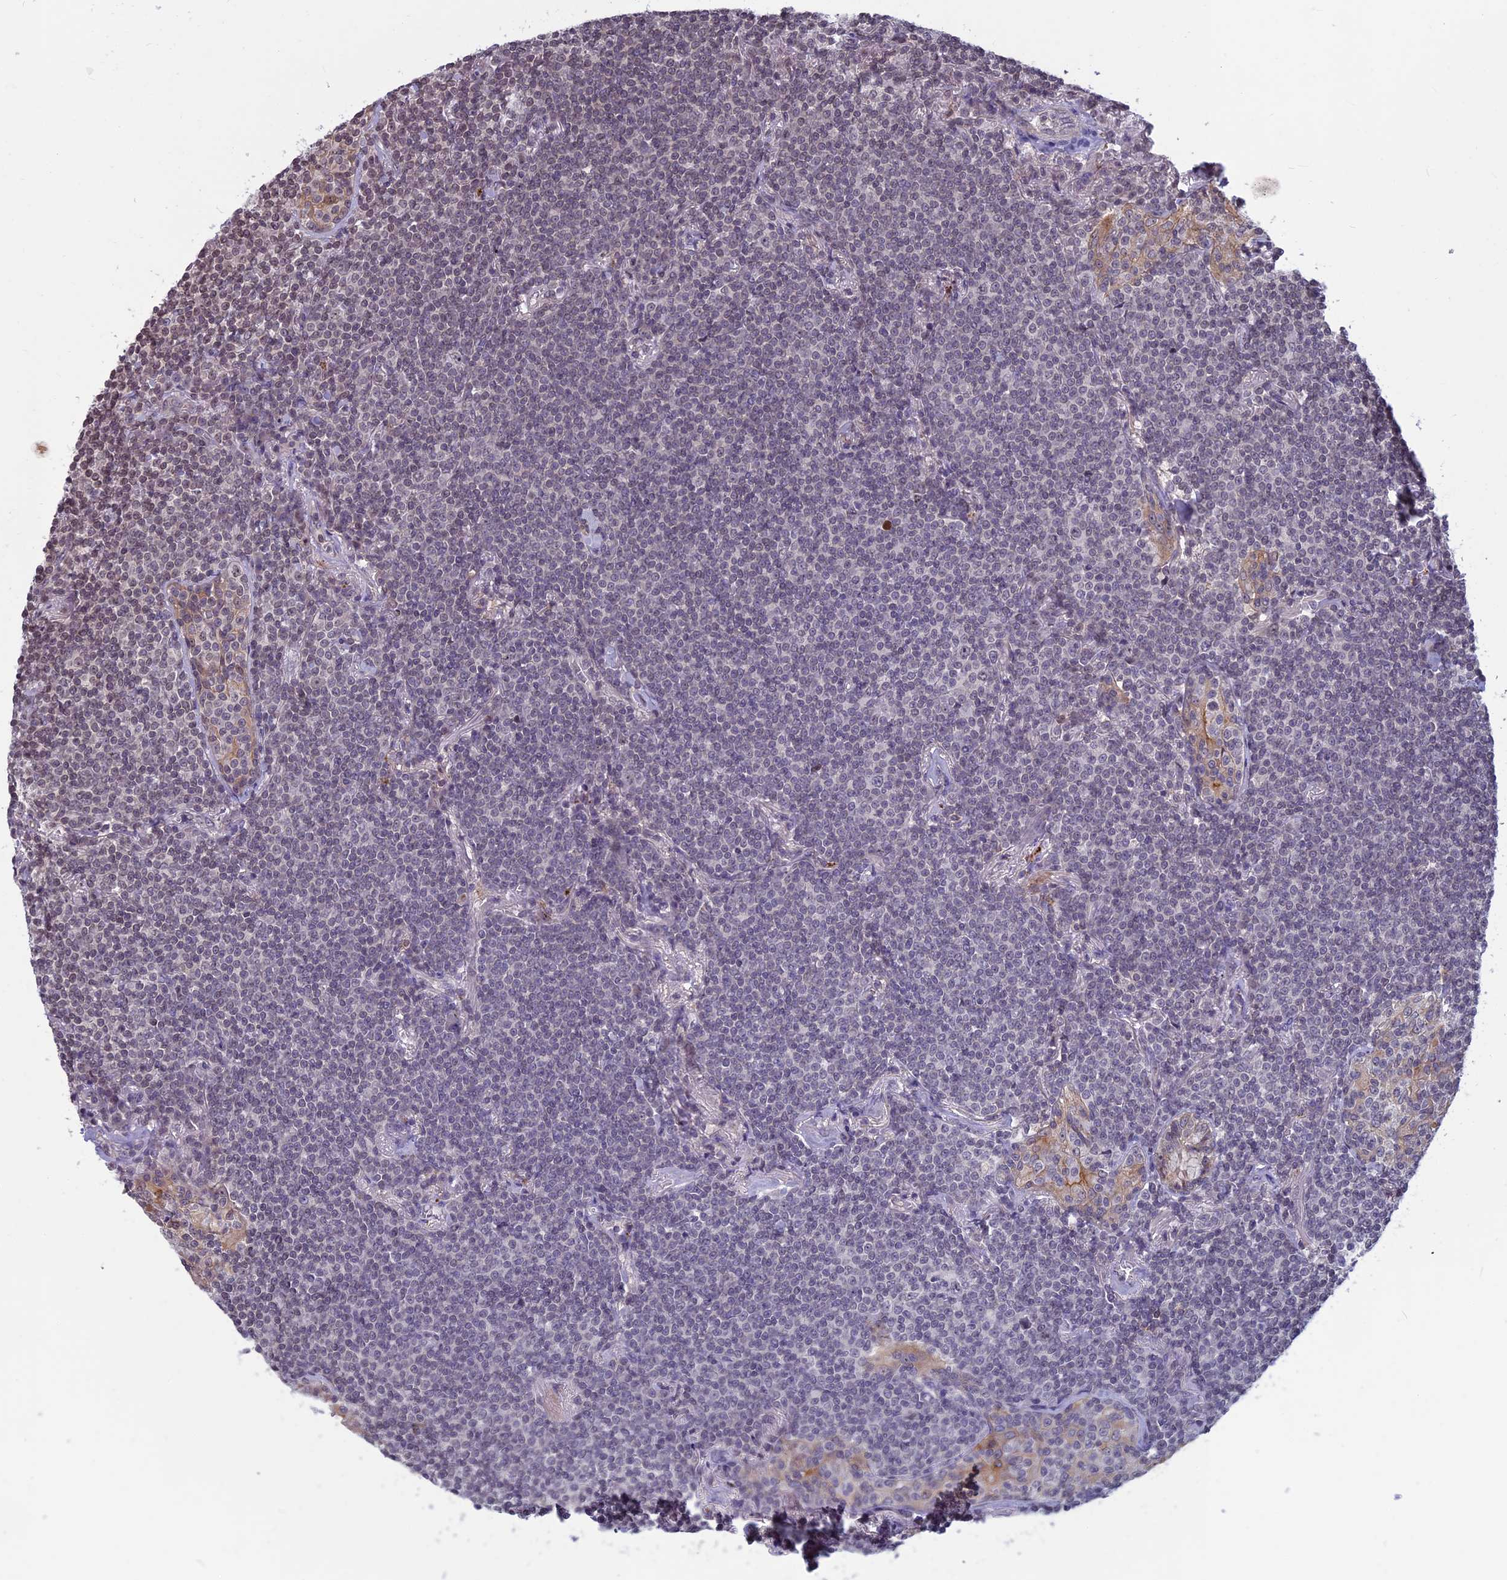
{"staining": {"intensity": "weak", "quantity": "<25%", "location": "nuclear"}, "tissue": "lymphoma", "cell_type": "Tumor cells", "image_type": "cancer", "snomed": [{"axis": "morphology", "description": "Malignant lymphoma, non-Hodgkin's type, Low grade"}, {"axis": "topography", "description": "Lung"}], "caption": "Human lymphoma stained for a protein using immunohistochemistry displays no expression in tumor cells.", "gene": "SPIRE1", "patient": {"sex": "female", "age": 71}}